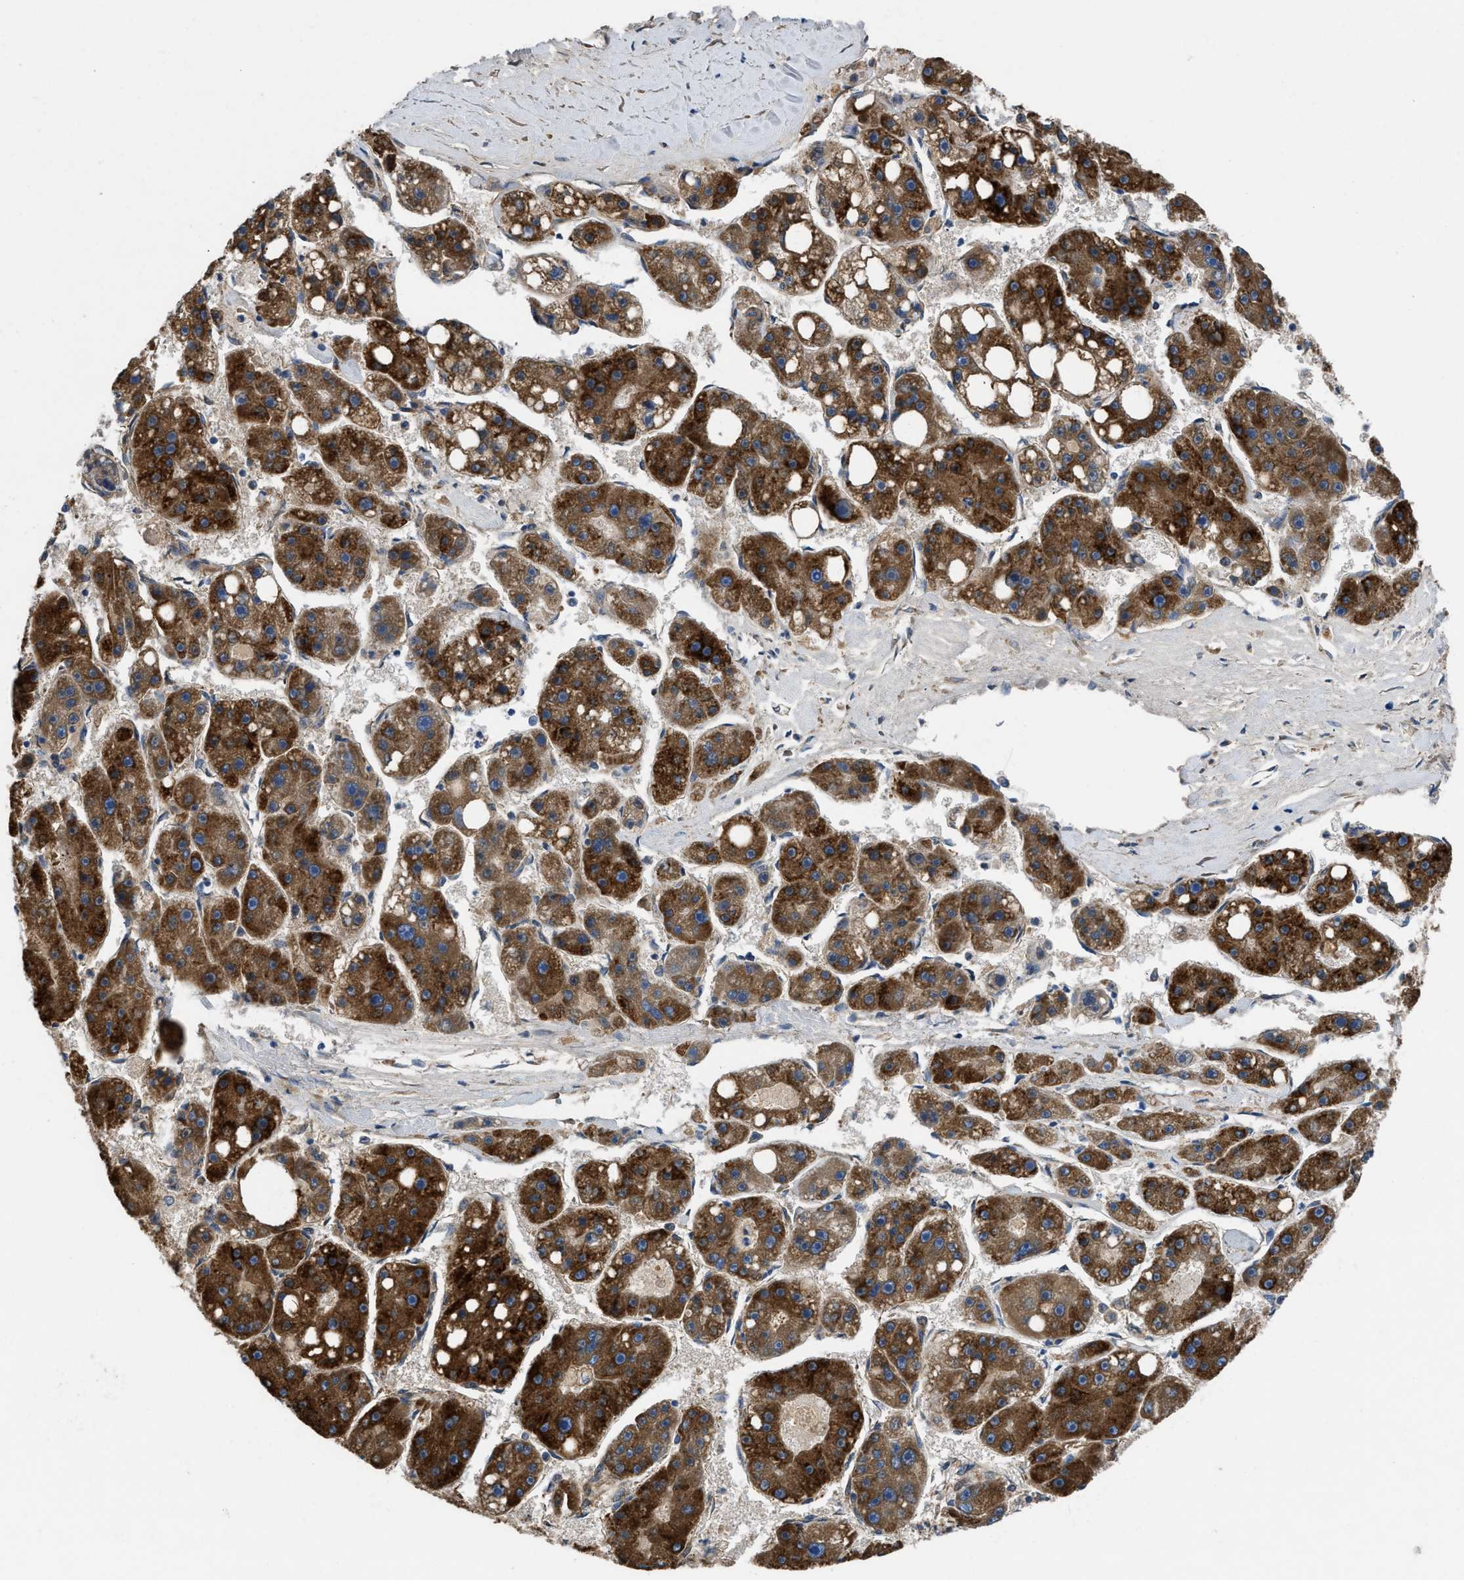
{"staining": {"intensity": "strong", "quantity": ">75%", "location": "cytoplasmic/membranous"}, "tissue": "liver cancer", "cell_type": "Tumor cells", "image_type": "cancer", "snomed": [{"axis": "morphology", "description": "Carcinoma, Hepatocellular, NOS"}, {"axis": "topography", "description": "Liver"}], "caption": "Liver hepatocellular carcinoma stained with IHC displays strong cytoplasmic/membranous positivity in approximately >75% of tumor cells.", "gene": "GGCX", "patient": {"sex": "female", "age": 61}}